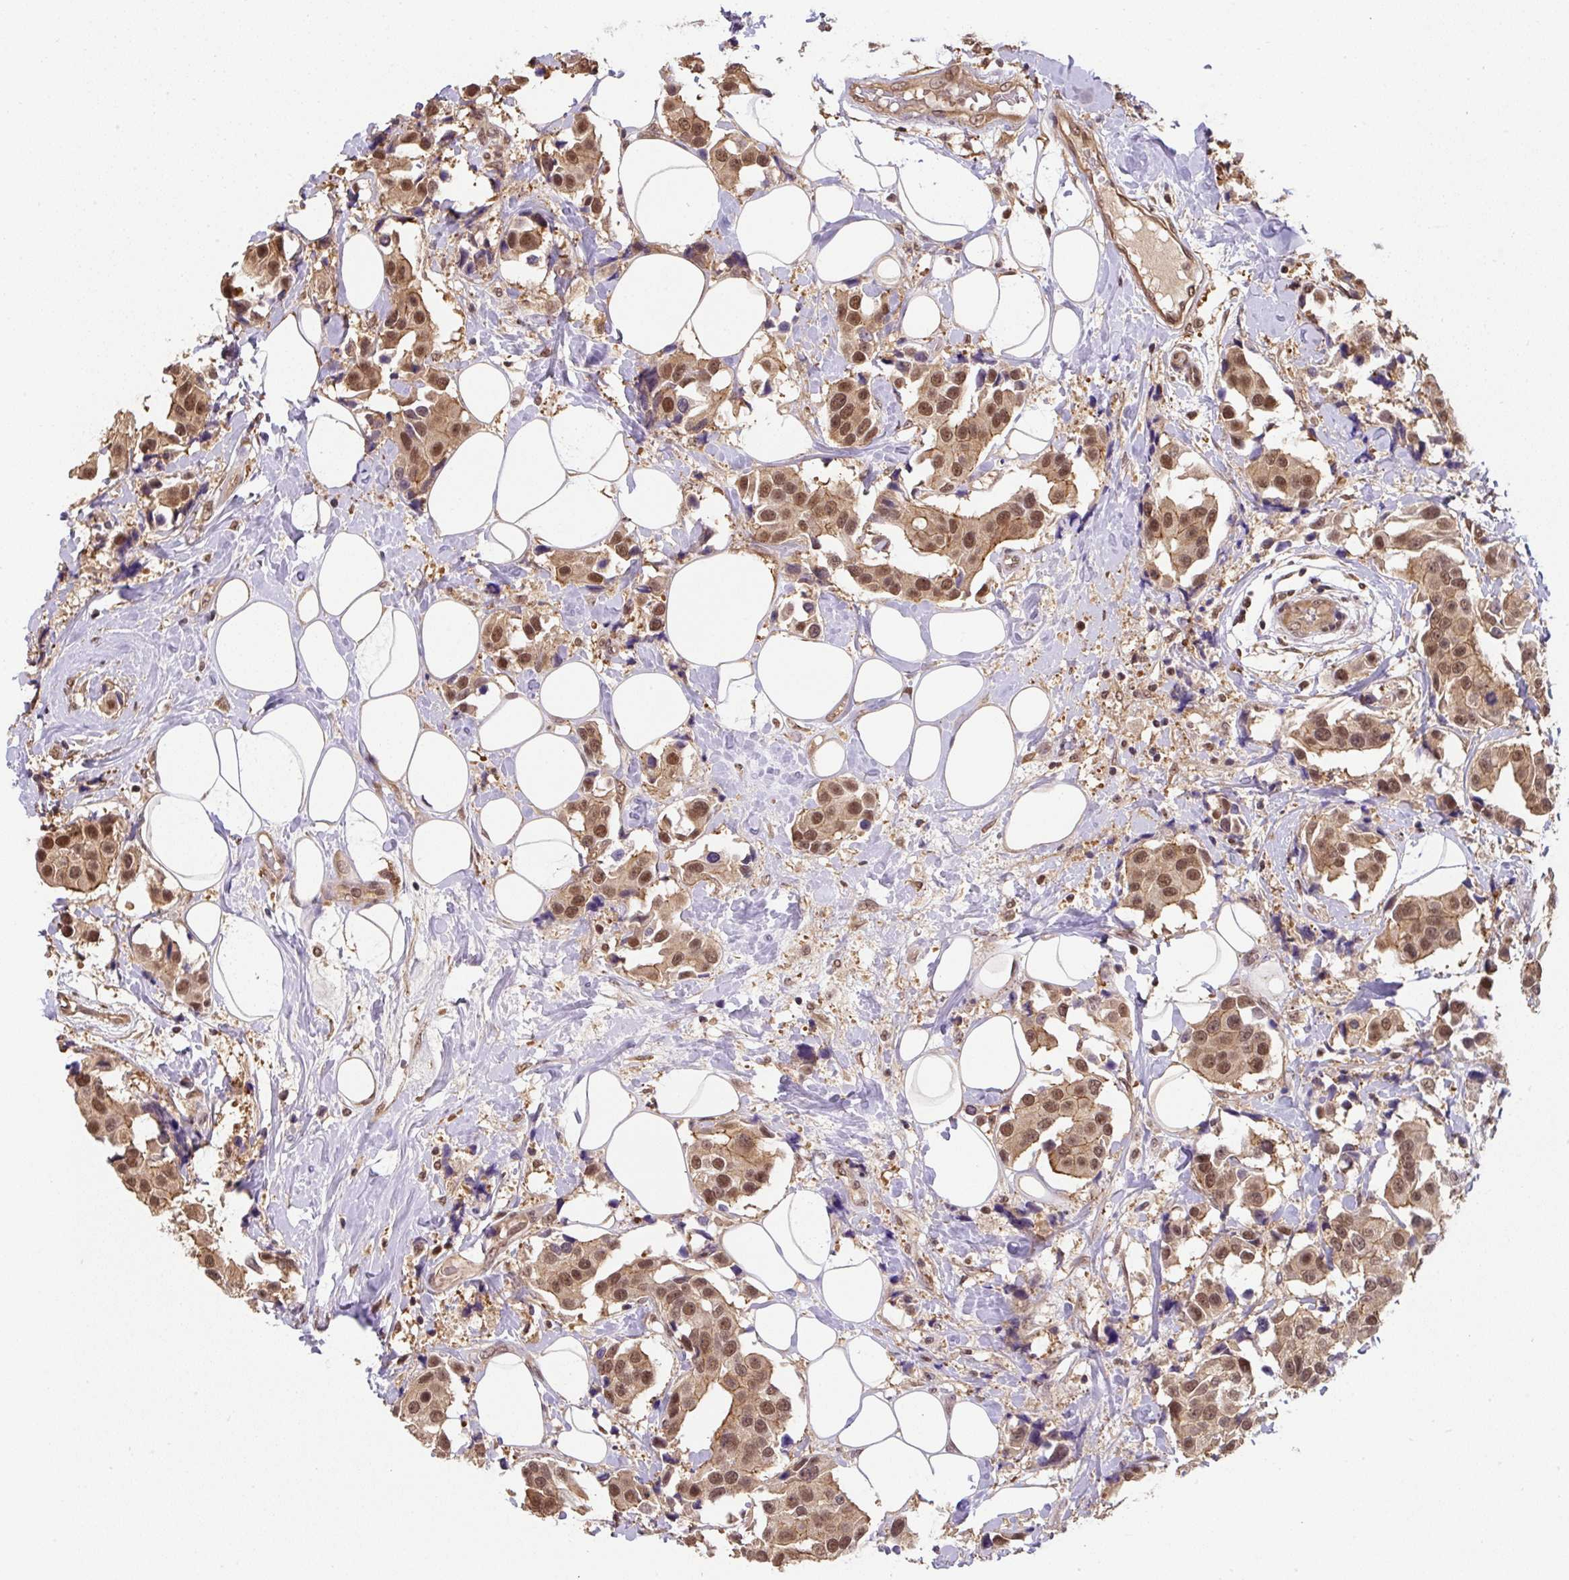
{"staining": {"intensity": "moderate", "quantity": ">75%", "location": "cytoplasmic/membranous,nuclear"}, "tissue": "breast cancer", "cell_type": "Tumor cells", "image_type": "cancer", "snomed": [{"axis": "morphology", "description": "Normal tissue, NOS"}, {"axis": "morphology", "description": "Duct carcinoma"}, {"axis": "topography", "description": "Breast"}], "caption": "A brown stain shows moderate cytoplasmic/membranous and nuclear staining of a protein in breast cancer (intraductal carcinoma) tumor cells.", "gene": "ST13", "patient": {"sex": "female", "age": 39}}